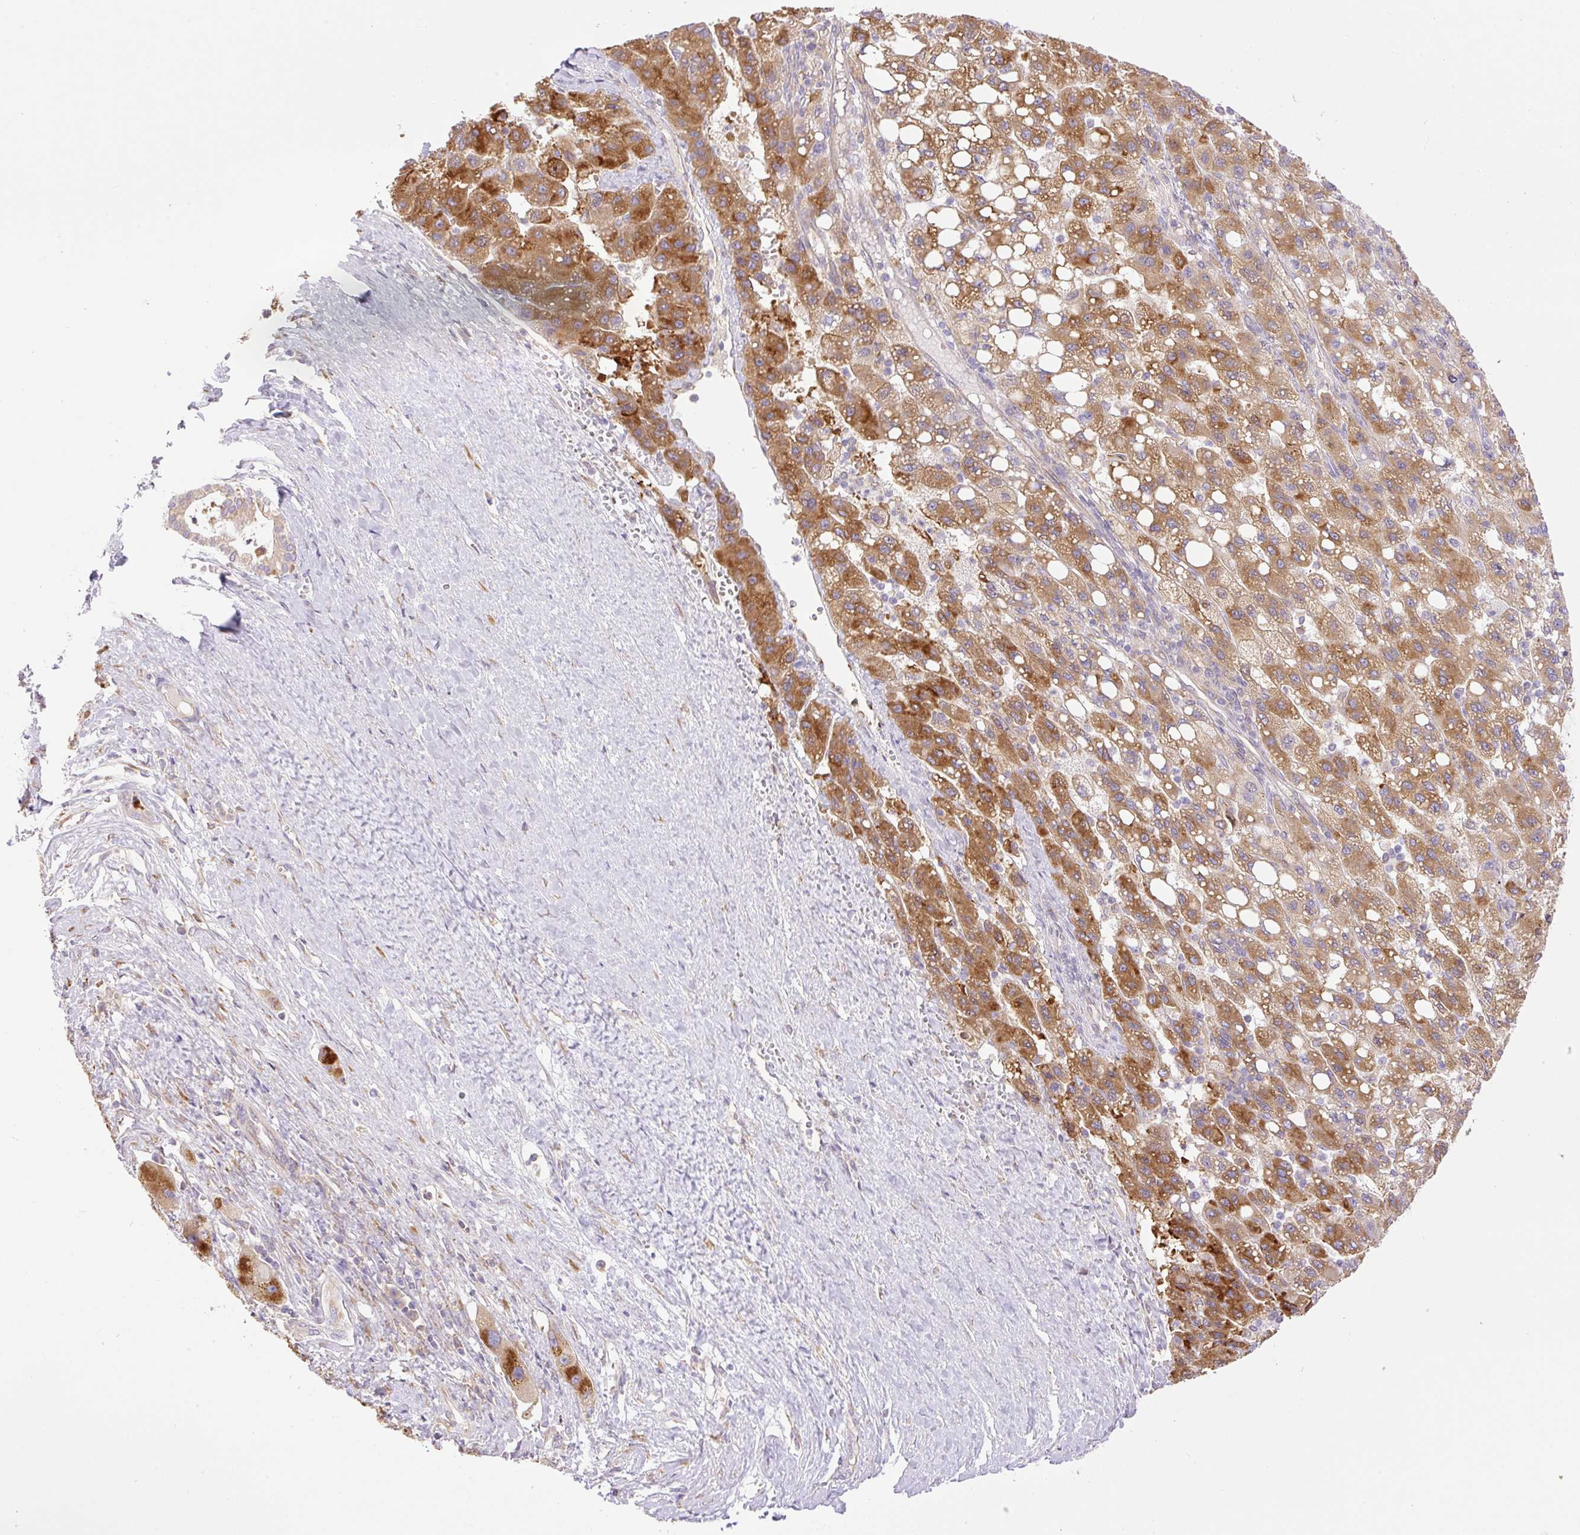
{"staining": {"intensity": "strong", "quantity": ">75%", "location": "cytoplasmic/membranous"}, "tissue": "liver cancer", "cell_type": "Tumor cells", "image_type": "cancer", "snomed": [{"axis": "morphology", "description": "Carcinoma, Hepatocellular, NOS"}, {"axis": "topography", "description": "Liver"}], "caption": "Human liver cancer (hepatocellular carcinoma) stained with a protein marker demonstrates strong staining in tumor cells.", "gene": "POFUT1", "patient": {"sex": "female", "age": 82}}